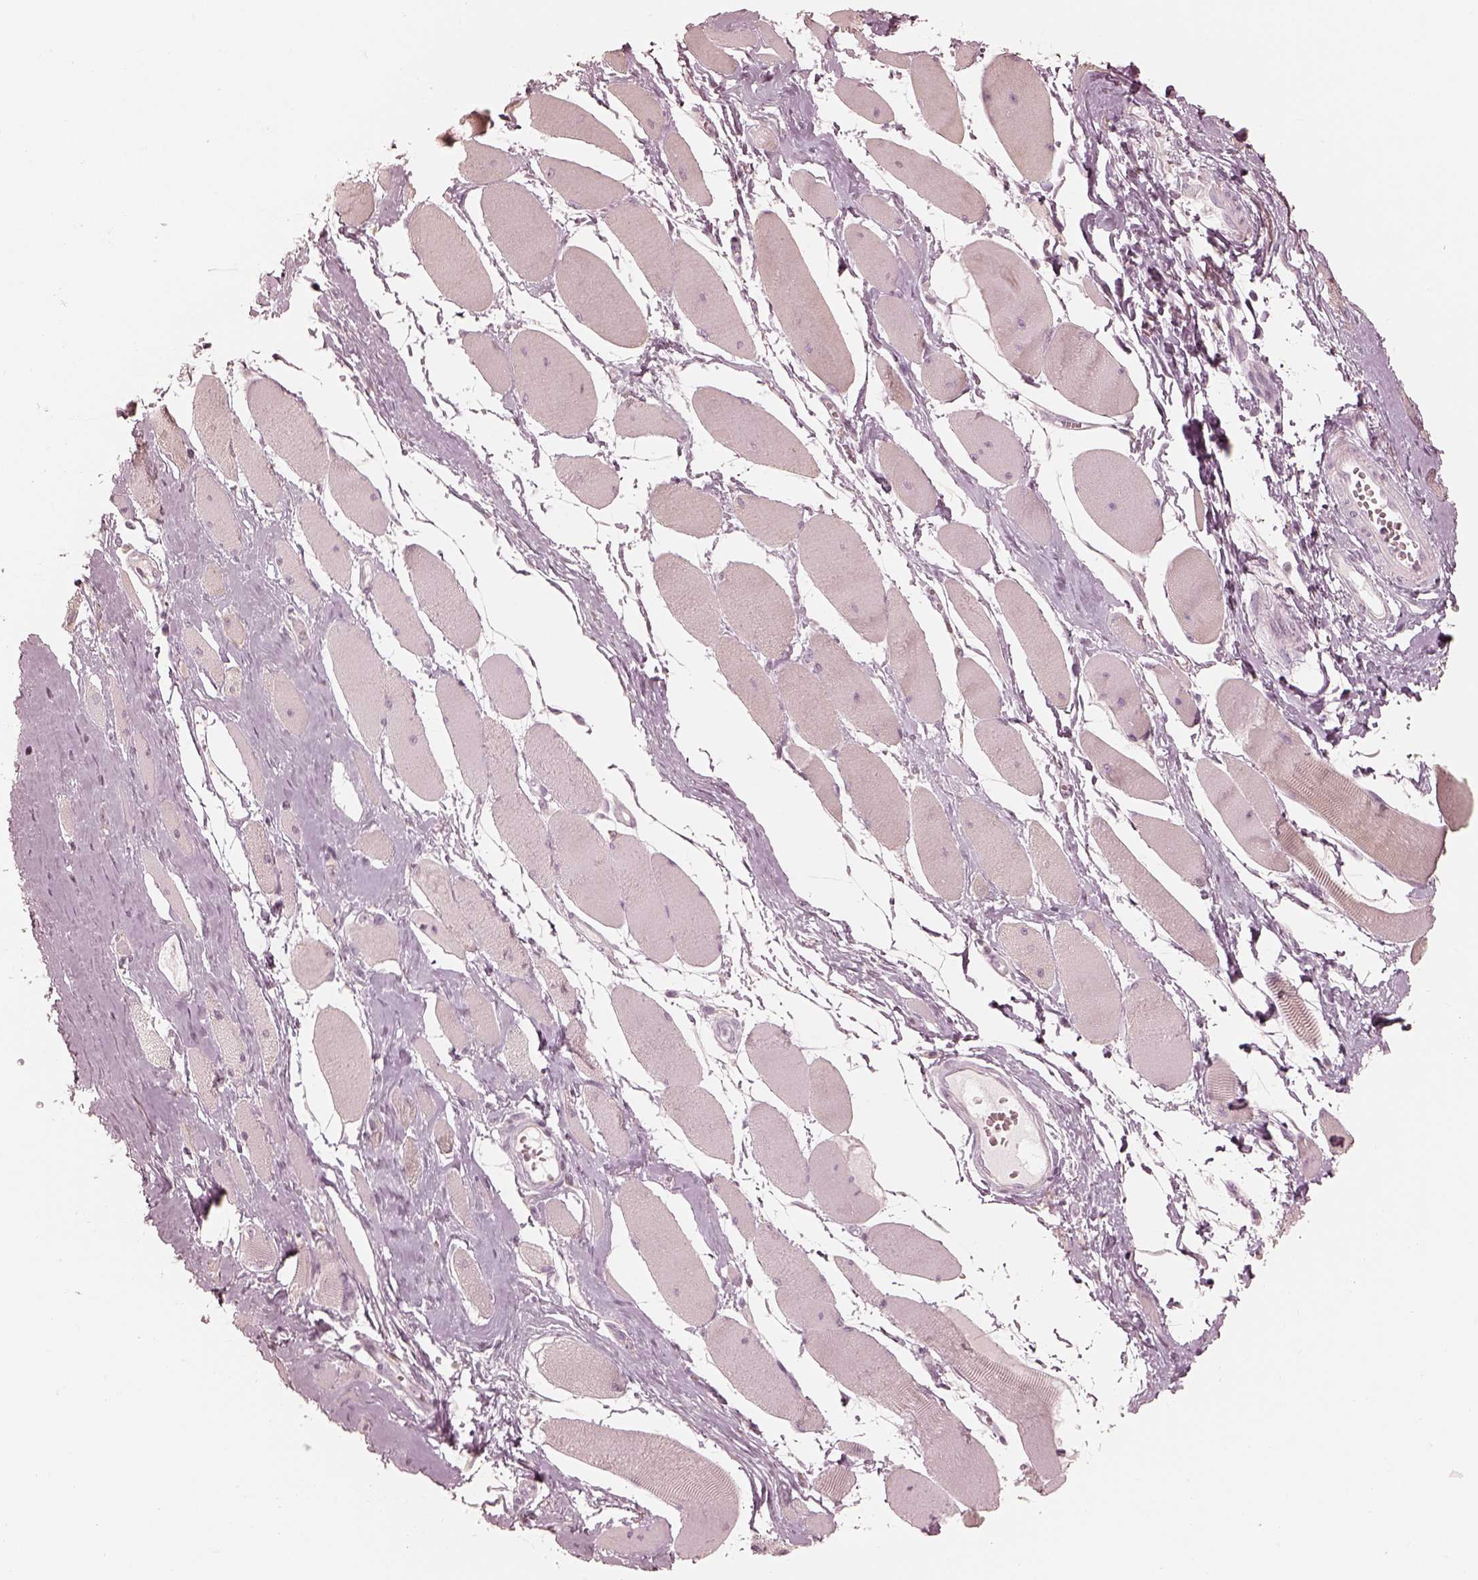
{"staining": {"intensity": "negative", "quantity": "none", "location": "none"}, "tissue": "skeletal muscle", "cell_type": "Myocytes", "image_type": "normal", "snomed": [{"axis": "morphology", "description": "Normal tissue, NOS"}, {"axis": "topography", "description": "Skeletal muscle"}], "caption": "There is no significant staining in myocytes of skeletal muscle. (IHC, brightfield microscopy, high magnification).", "gene": "CALR3", "patient": {"sex": "female", "age": 75}}